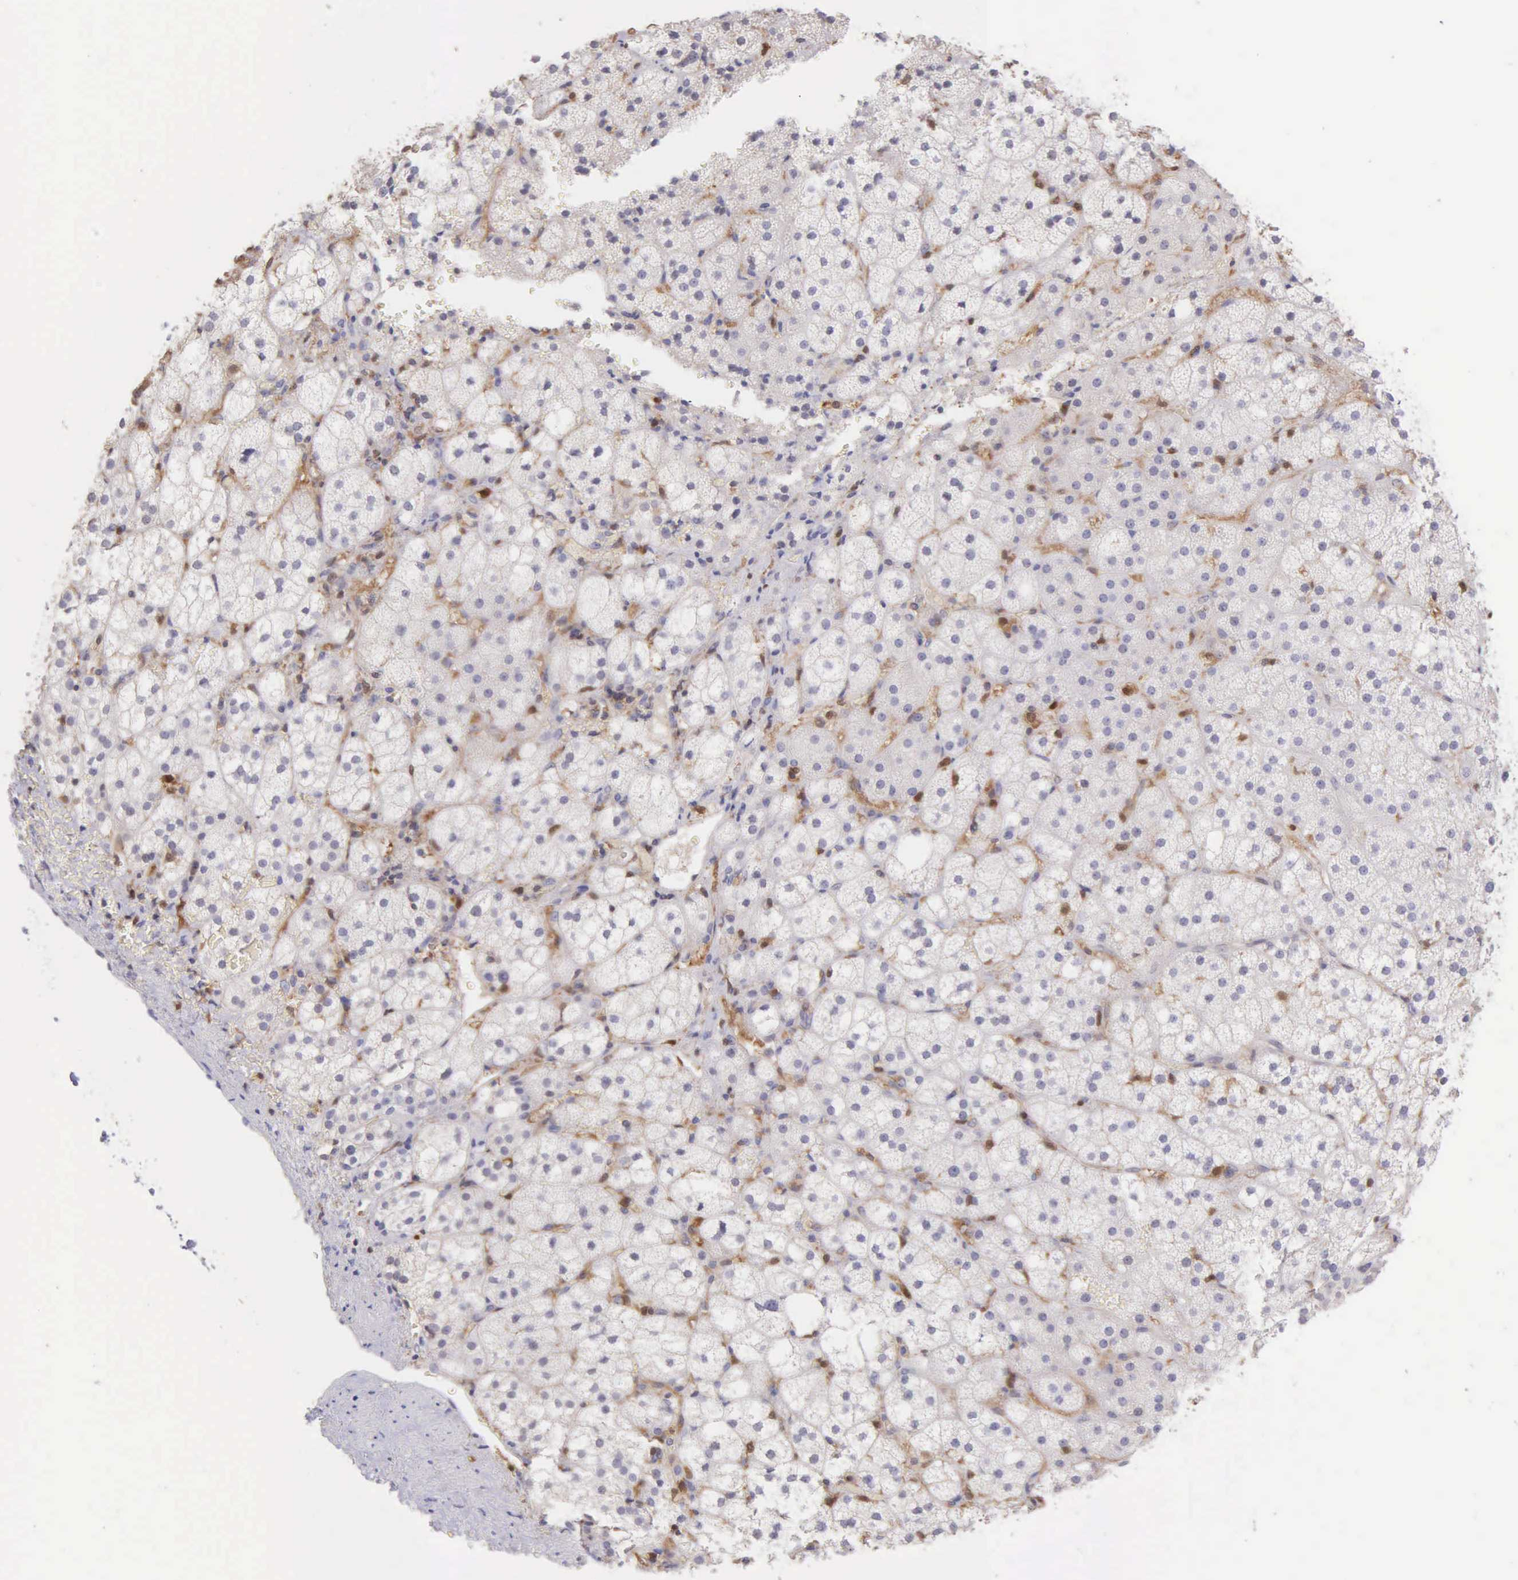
{"staining": {"intensity": "negative", "quantity": "none", "location": "none"}, "tissue": "adrenal gland", "cell_type": "Glandular cells", "image_type": "normal", "snomed": [{"axis": "morphology", "description": "Normal tissue, NOS"}, {"axis": "topography", "description": "Adrenal gland"}], "caption": "An image of adrenal gland stained for a protein reveals no brown staining in glandular cells.", "gene": "BID", "patient": {"sex": "male", "age": 53}}